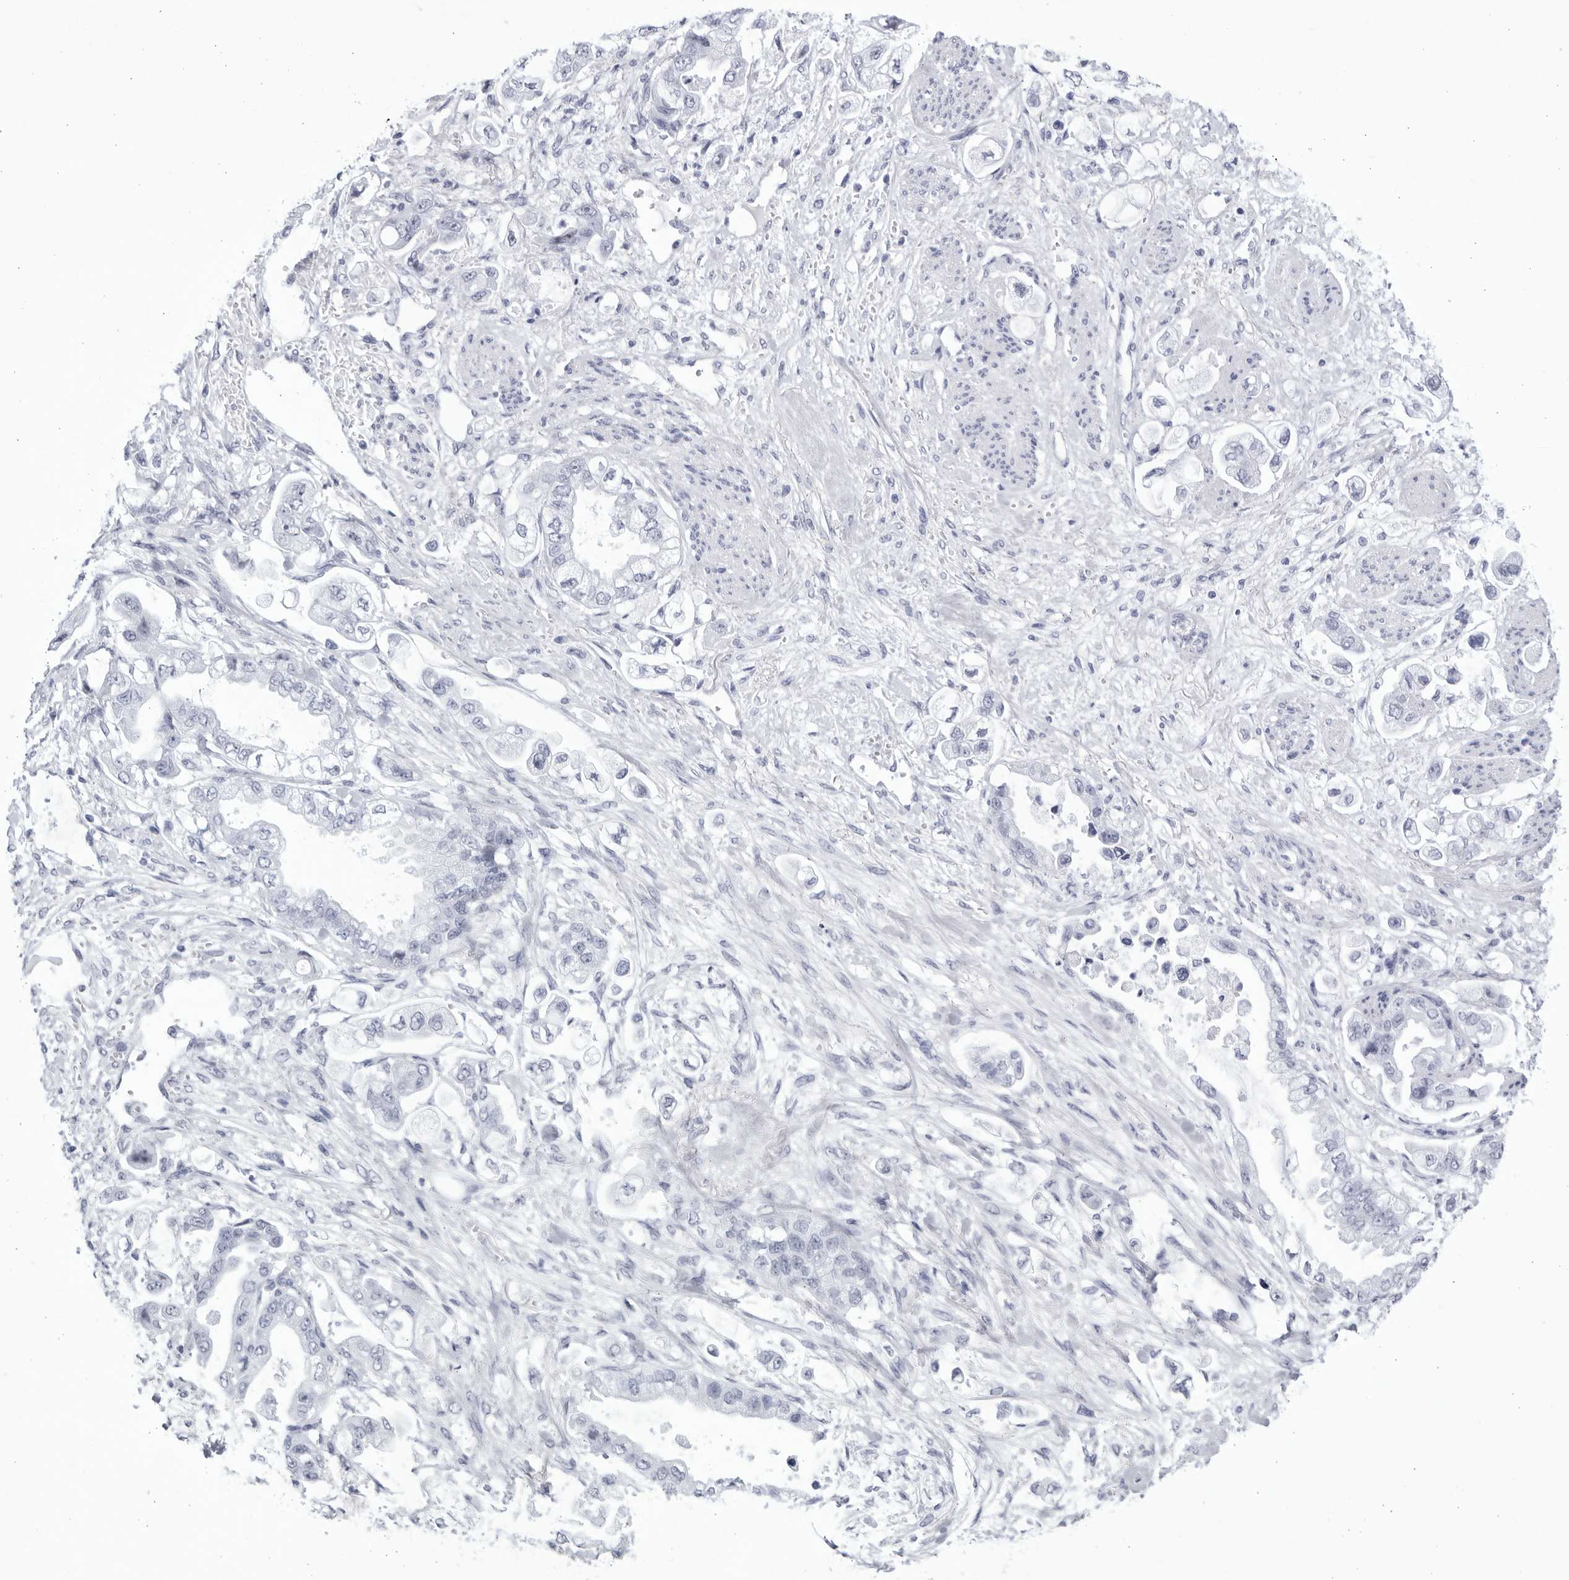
{"staining": {"intensity": "negative", "quantity": "none", "location": "none"}, "tissue": "stomach cancer", "cell_type": "Tumor cells", "image_type": "cancer", "snomed": [{"axis": "morphology", "description": "Adenocarcinoma, NOS"}, {"axis": "topography", "description": "Stomach"}], "caption": "Human stomach adenocarcinoma stained for a protein using IHC exhibits no expression in tumor cells.", "gene": "CCDC181", "patient": {"sex": "male", "age": 62}}